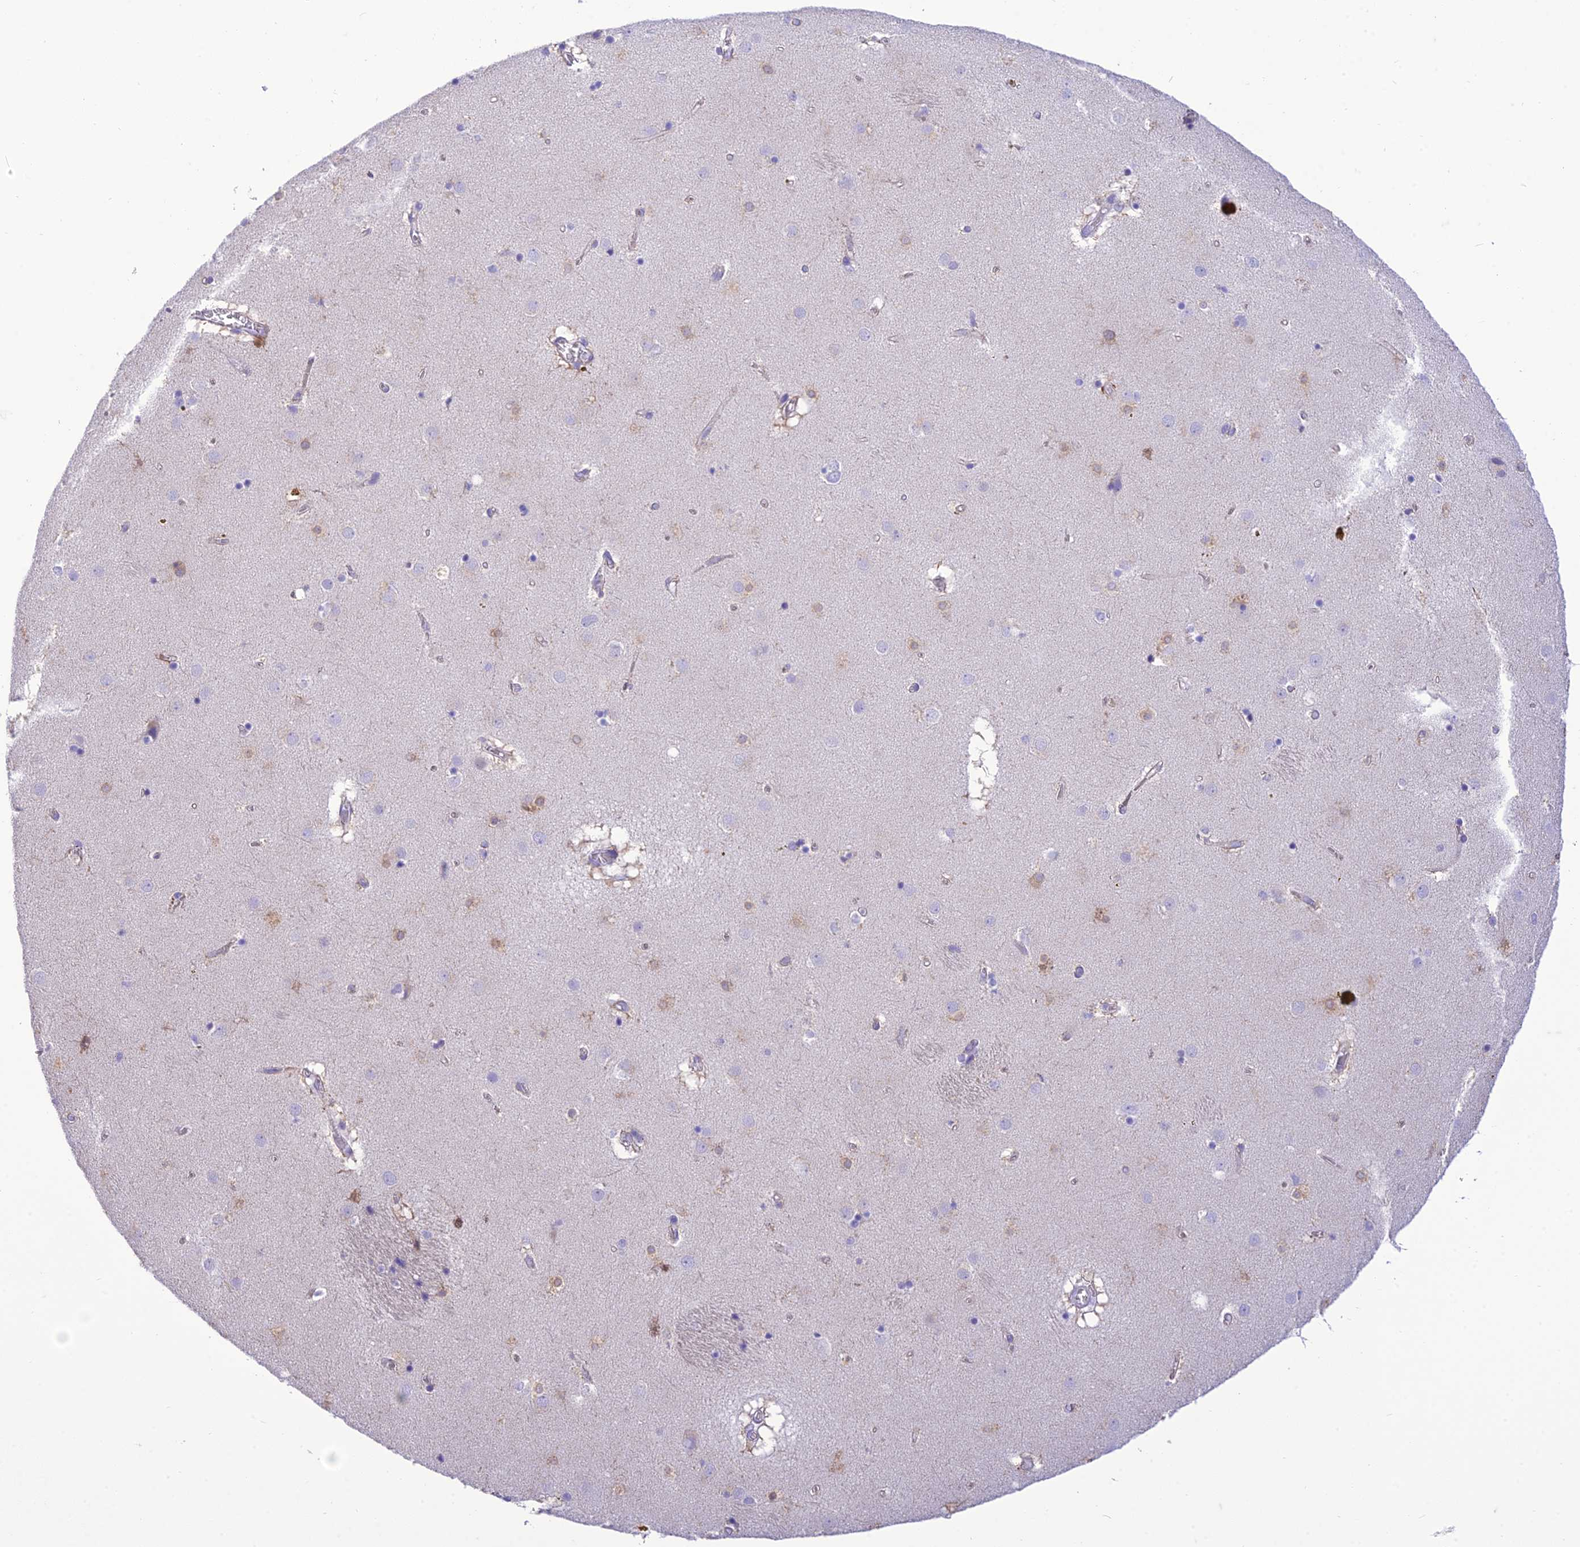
{"staining": {"intensity": "moderate", "quantity": "<25%", "location": "cytoplasmic/membranous"}, "tissue": "caudate", "cell_type": "Glial cells", "image_type": "normal", "snomed": [{"axis": "morphology", "description": "Normal tissue, NOS"}, {"axis": "topography", "description": "Lateral ventricle wall"}], "caption": "IHC of unremarkable caudate reveals low levels of moderate cytoplasmic/membranous positivity in about <25% of glial cells. The protein is shown in brown color, while the nuclei are stained blue.", "gene": "DHDH", "patient": {"sex": "male", "age": 70}}